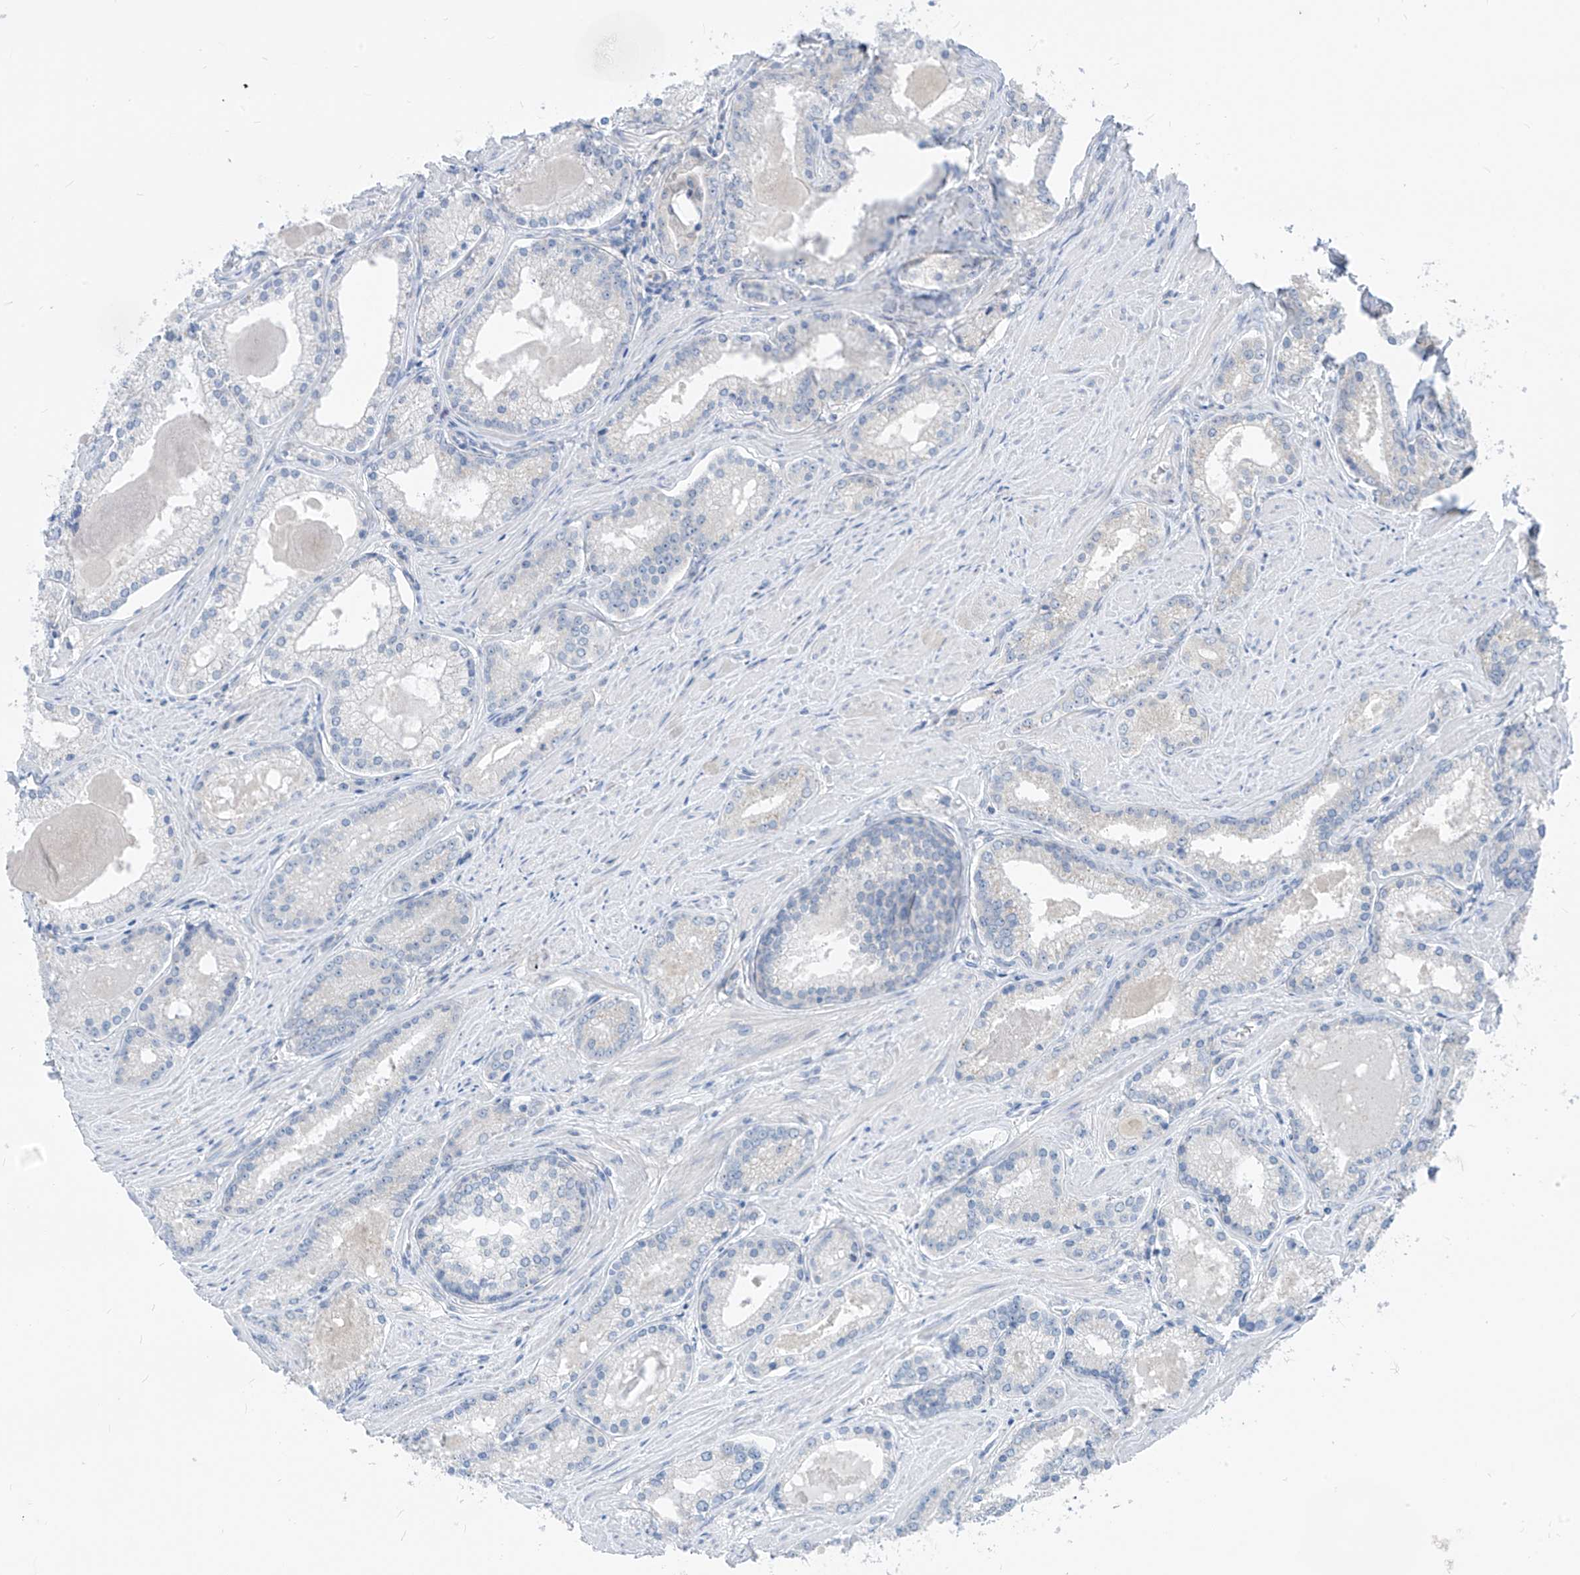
{"staining": {"intensity": "negative", "quantity": "none", "location": "none"}, "tissue": "prostate cancer", "cell_type": "Tumor cells", "image_type": "cancer", "snomed": [{"axis": "morphology", "description": "Adenocarcinoma, Low grade"}, {"axis": "topography", "description": "Prostate"}], "caption": "Tumor cells show no significant staining in prostate adenocarcinoma (low-grade).", "gene": "LDAH", "patient": {"sex": "male", "age": 54}}